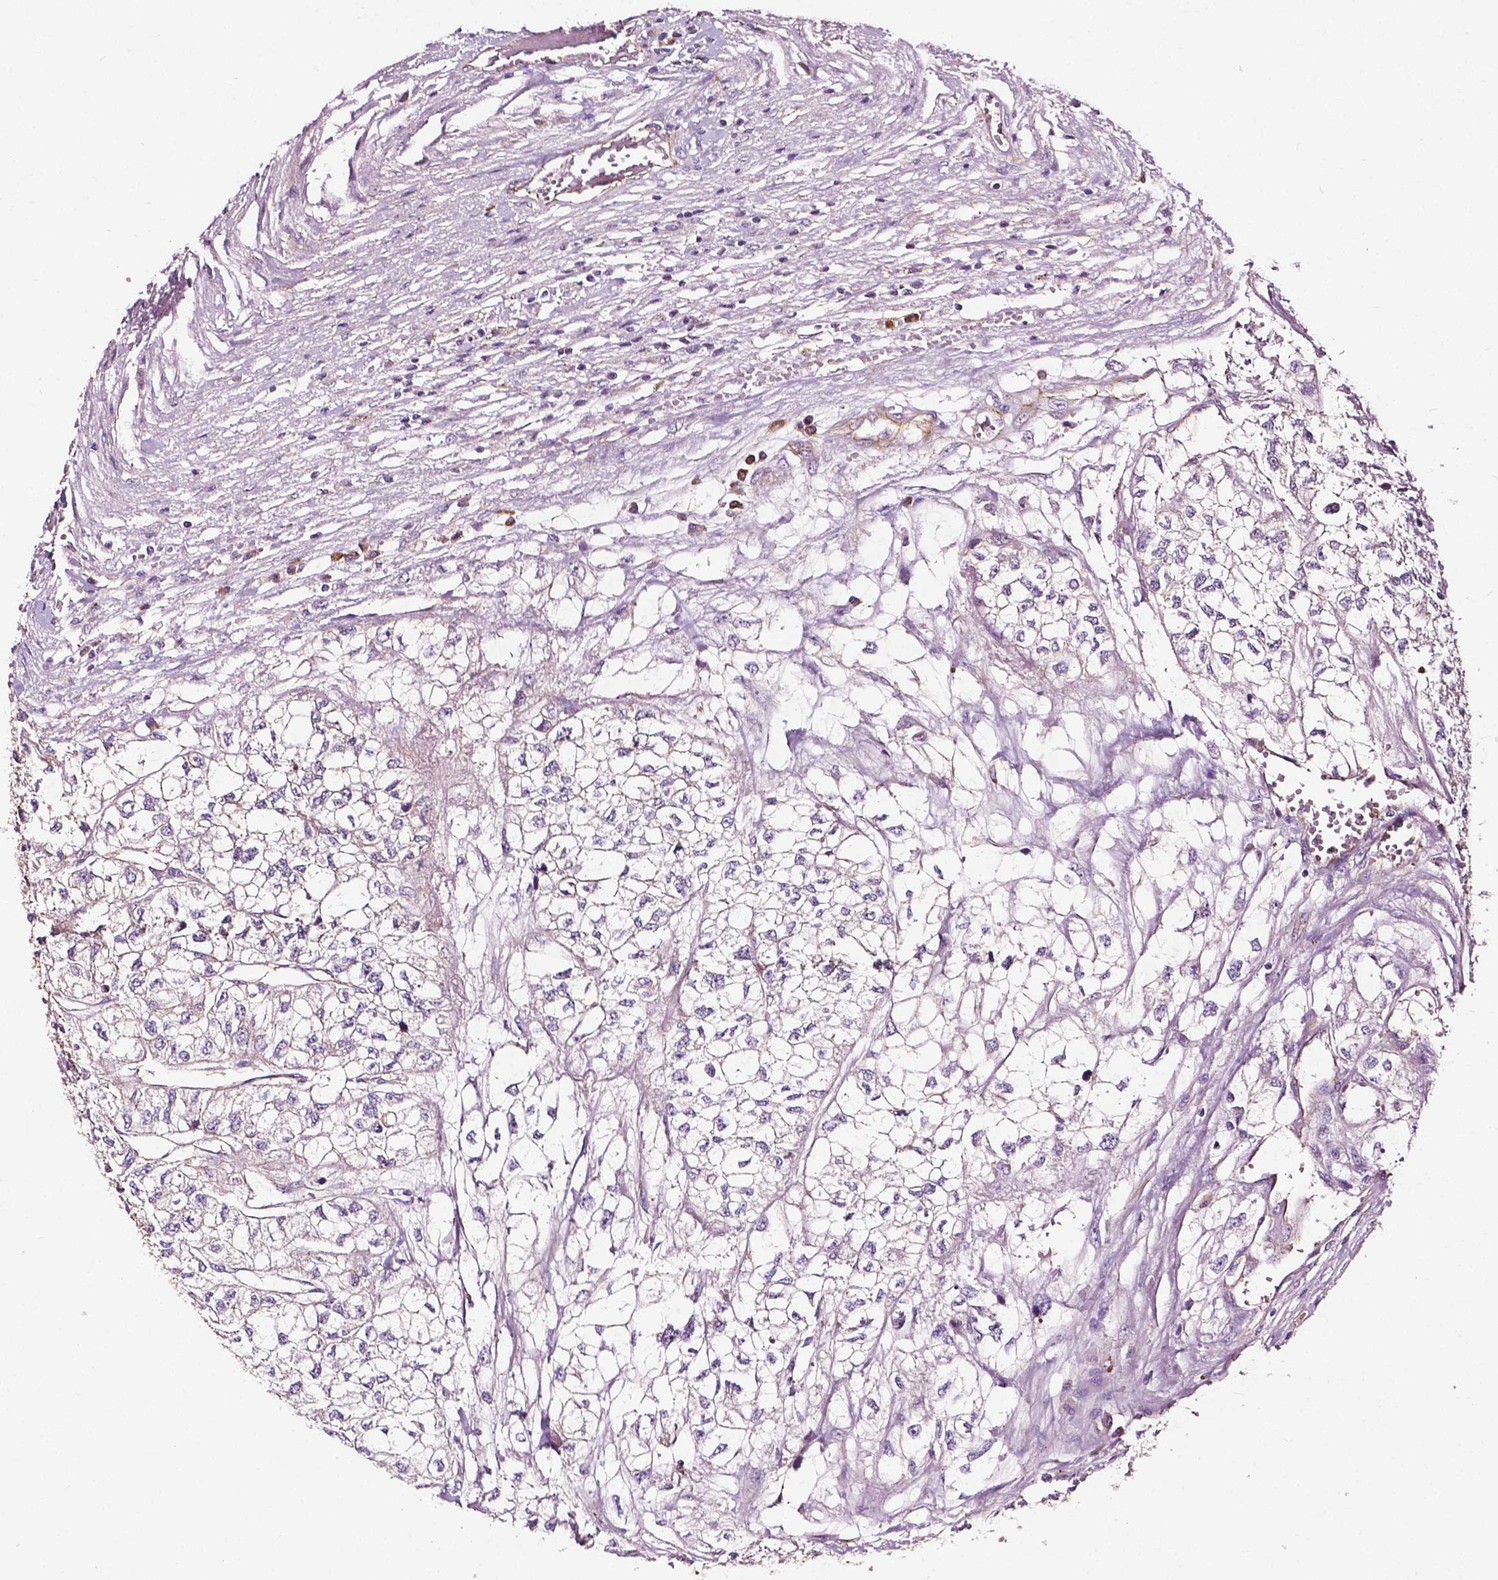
{"staining": {"intensity": "negative", "quantity": "none", "location": "none"}, "tissue": "renal cancer", "cell_type": "Tumor cells", "image_type": "cancer", "snomed": [{"axis": "morphology", "description": "Adenocarcinoma, NOS"}, {"axis": "topography", "description": "Kidney"}], "caption": "An image of renal adenocarcinoma stained for a protein shows no brown staining in tumor cells.", "gene": "ATG16L1", "patient": {"sex": "male", "age": 56}}